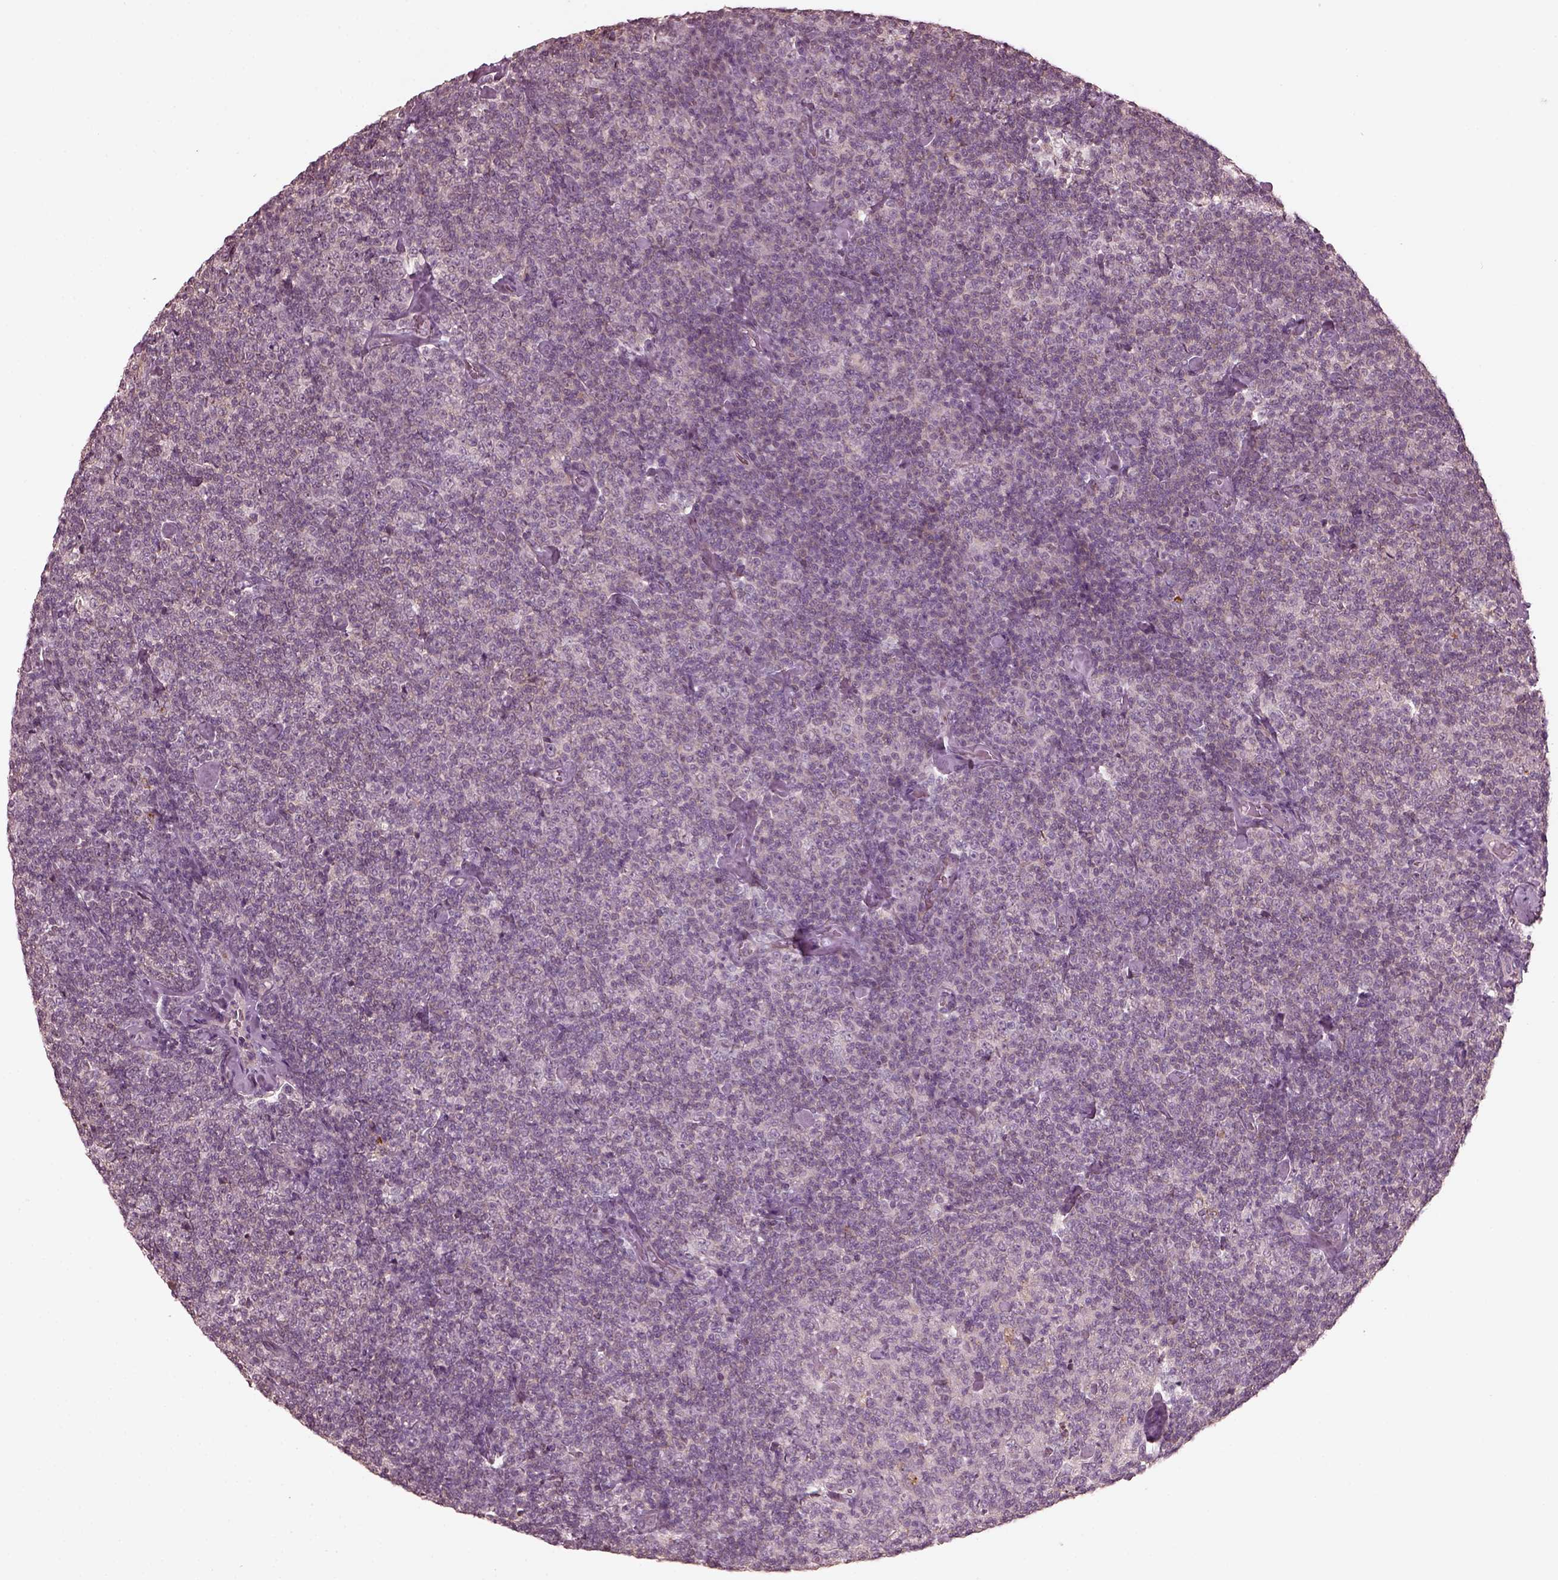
{"staining": {"intensity": "negative", "quantity": "none", "location": "none"}, "tissue": "lymphoma", "cell_type": "Tumor cells", "image_type": "cancer", "snomed": [{"axis": "morphology", "description": "Malignant lymphoma, non-Hodgkin's type, Low grade"}, {"axis": "topography", "description": "Lymph node"}], "caption": "Human lymphoma stained for a protein using IHC displays no expression in tumor cells.", "gene": "VWA5B1", "patient": {"sex": "male", "age": 81}}